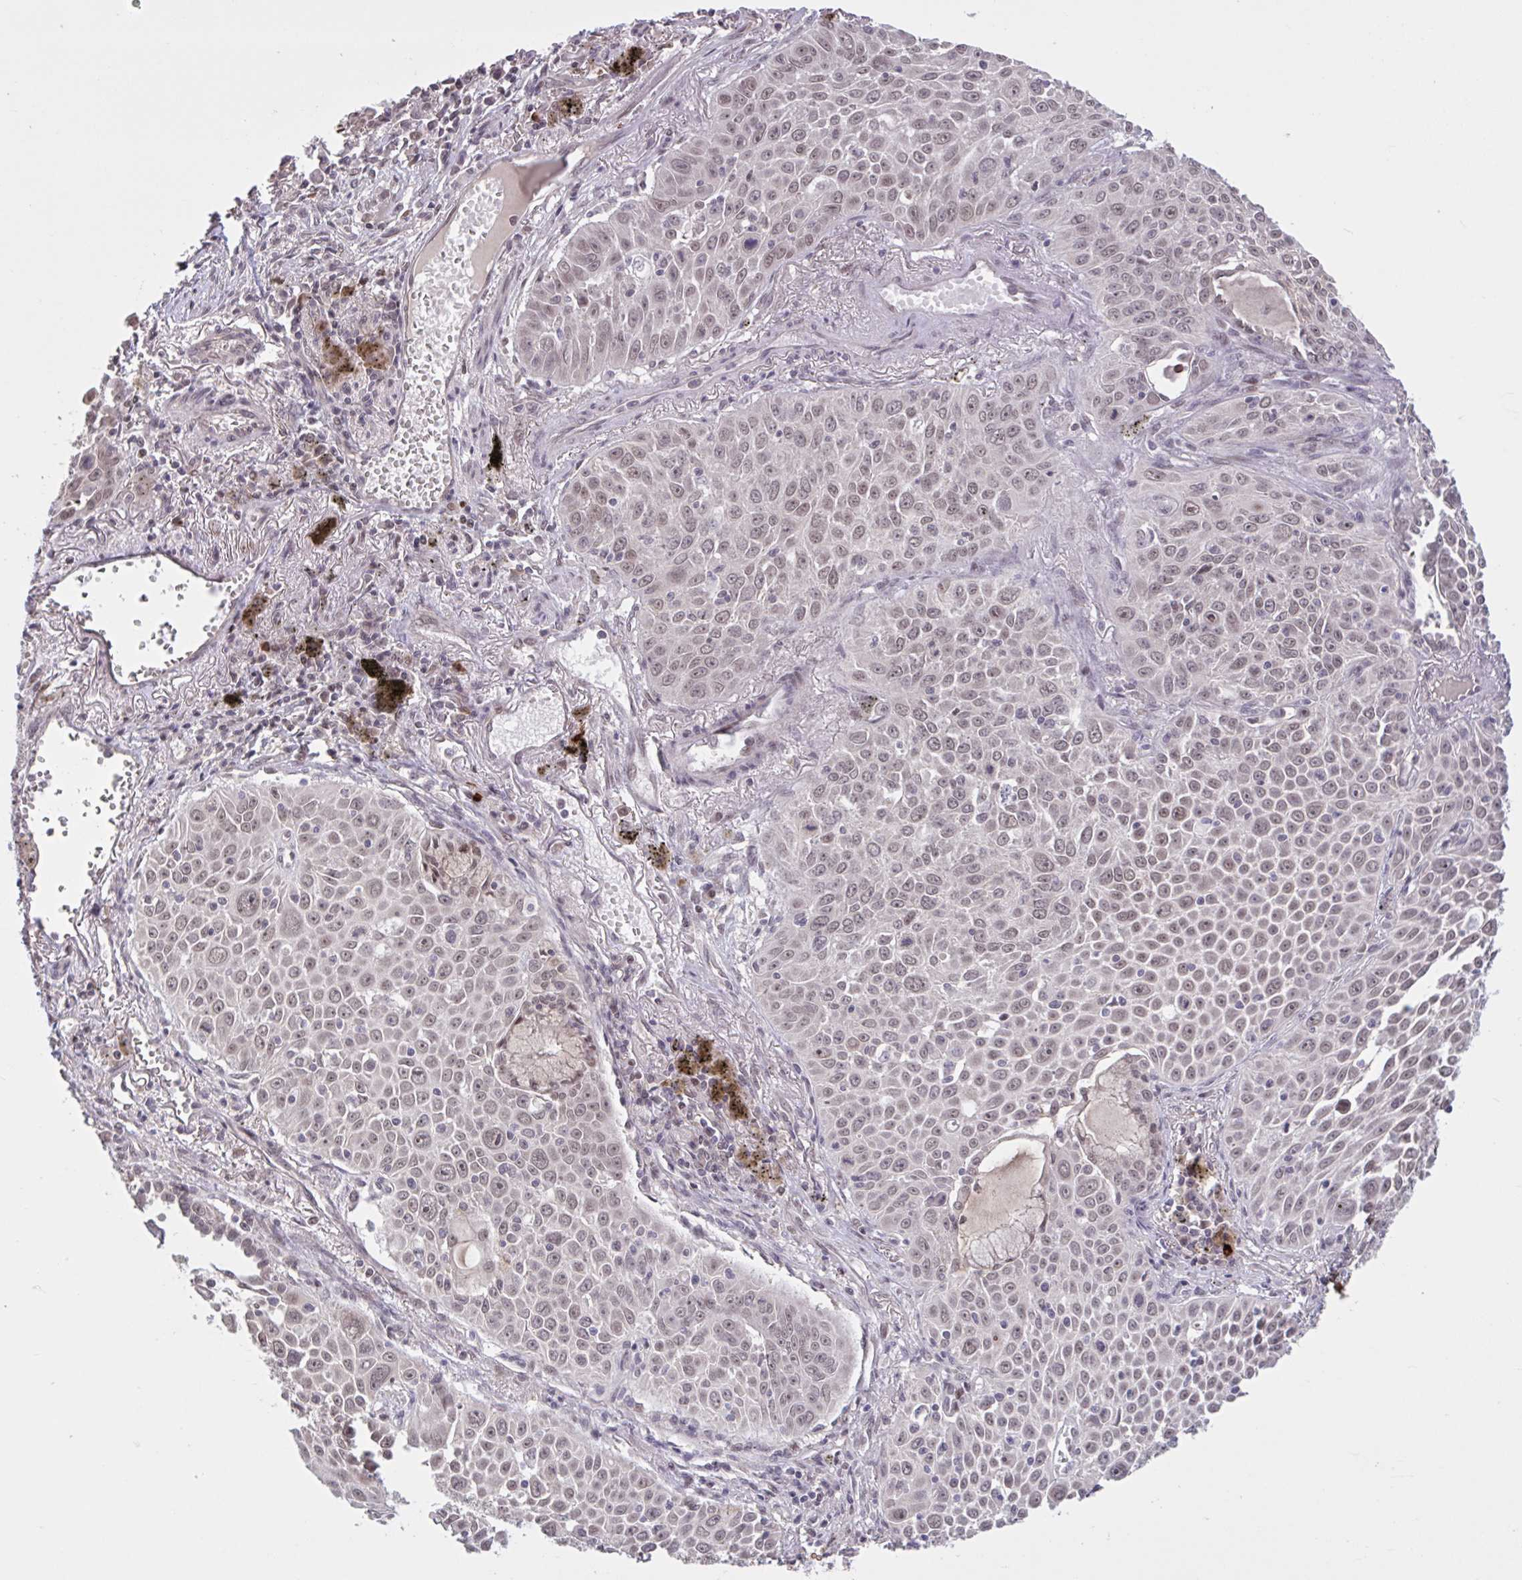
{"staining": {"intensity": "moderate", "quantity": ">75%", "location": "nuclear"}, "tissue": "lung cancer", "cell_type": "Tumor cells", "image_type": "cancer", "snomed": [{"axis": "morphology", "description": "Squamous cell carcinoma, NOS"}, {"axis": "morphology", "description": "Squamous cell carcinoma, metastatic, NOS"}, {"axis": "topography", "description": "Lymph node"}, {"axis": "topography", "description": "Lung"}], "caption": "The photomicrograph shows immunohistochemical staining of lung squamous cell carcinoma. There is moderate nuclear staining is present in approximately >75% of tumor cells. Using DAB (brown) and hematoxylin (blue) stains, captured at high magnification using brightfield microscopy.", "gene": "ZNF414", "patient": {"sex": "female", "age": 62}}